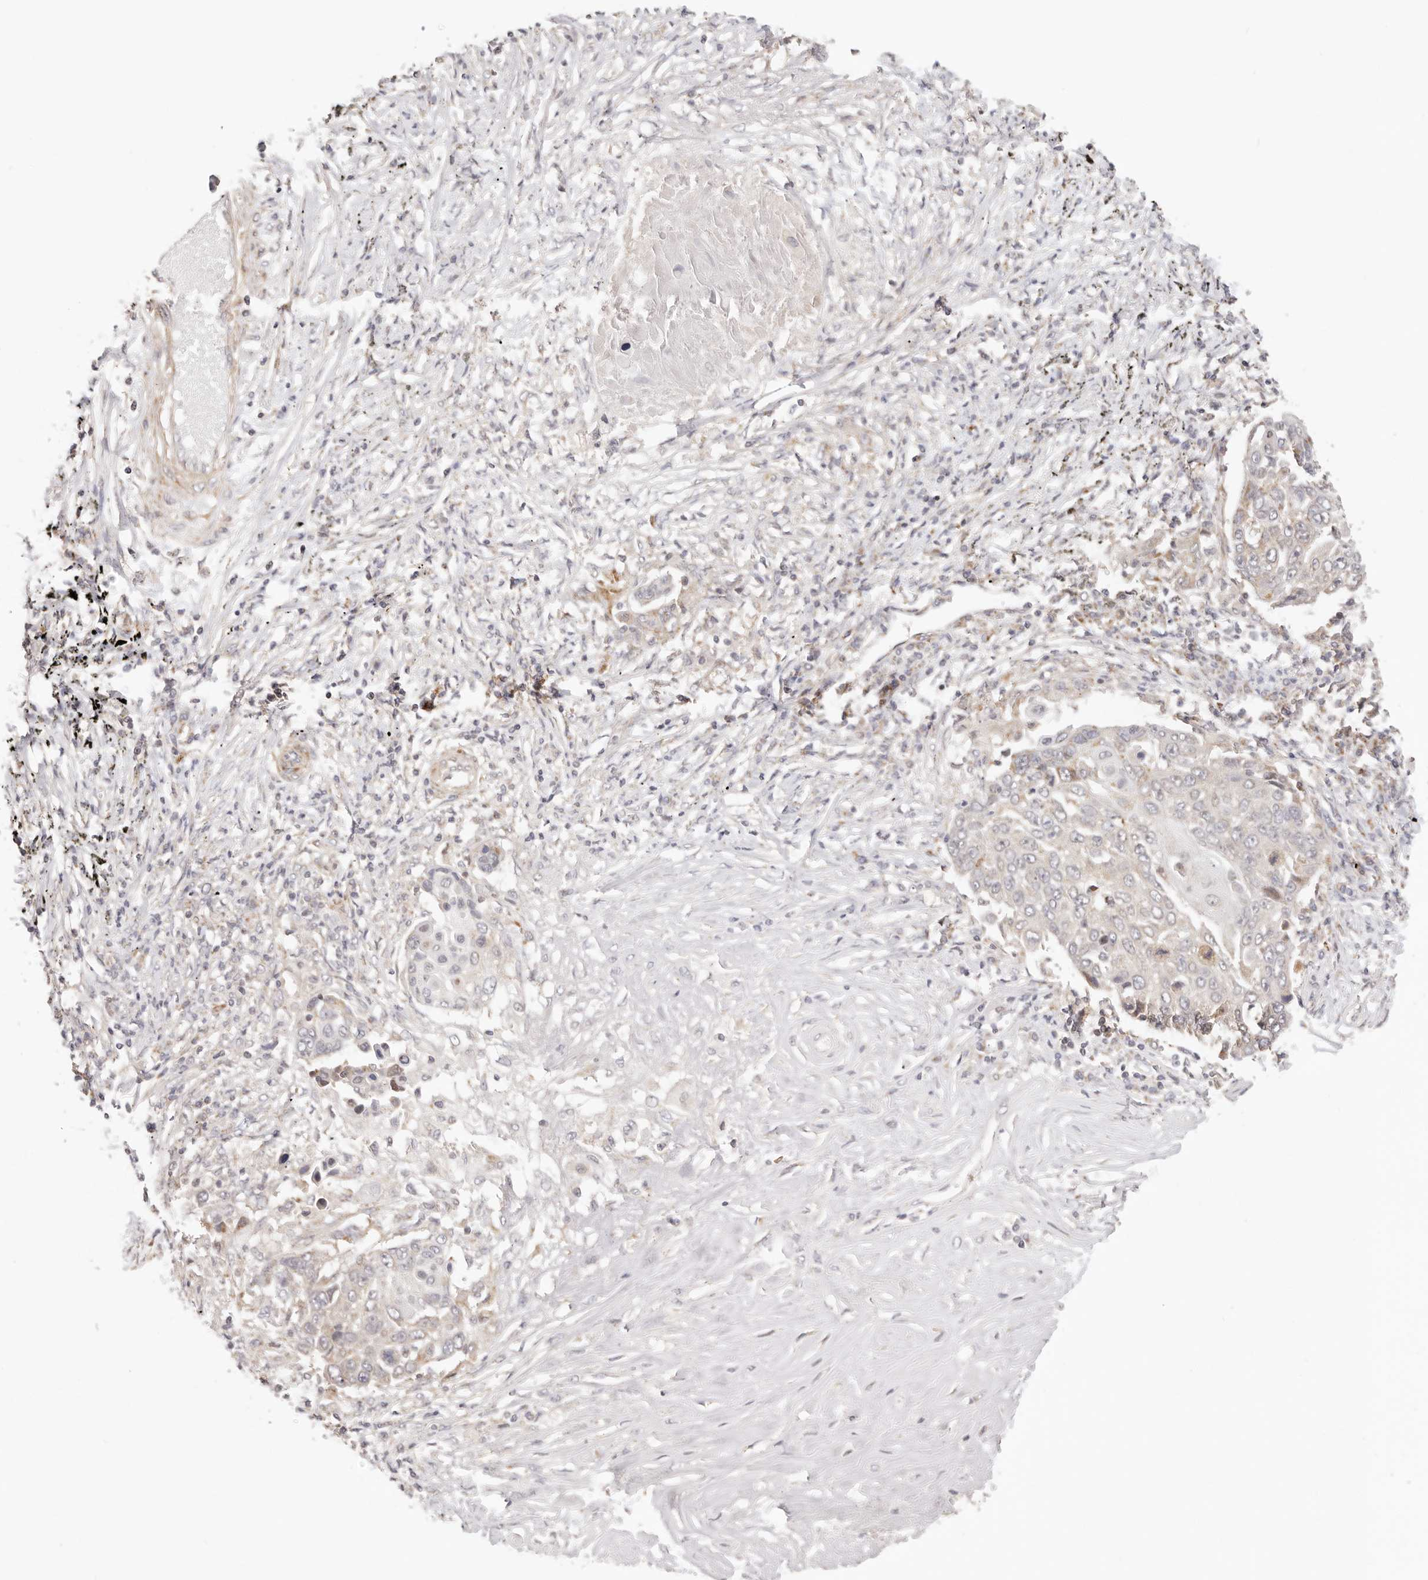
{"staining": {"intensity": "weak", "quantity": "<25%", "location": "cytoplasmic/membranous"}, "tissue": "lung cancer", "cell_type": "Tumor cells", "image_type": "cancer", "snomed": [{"axis": "morphology", "description": "Squamous cell carcinoma, NOS"}, {"axis": "topography", "description": "Lung"}], "caption": "Immunohistochemistry (IHC) image of neoplastic tissue: human lung squamous cell carcinoma stained with DAB demonstrates no significant protein expression in tumor cells.", "gene": "KCMF1", "patient": {"sex": "male", "age": 66}}